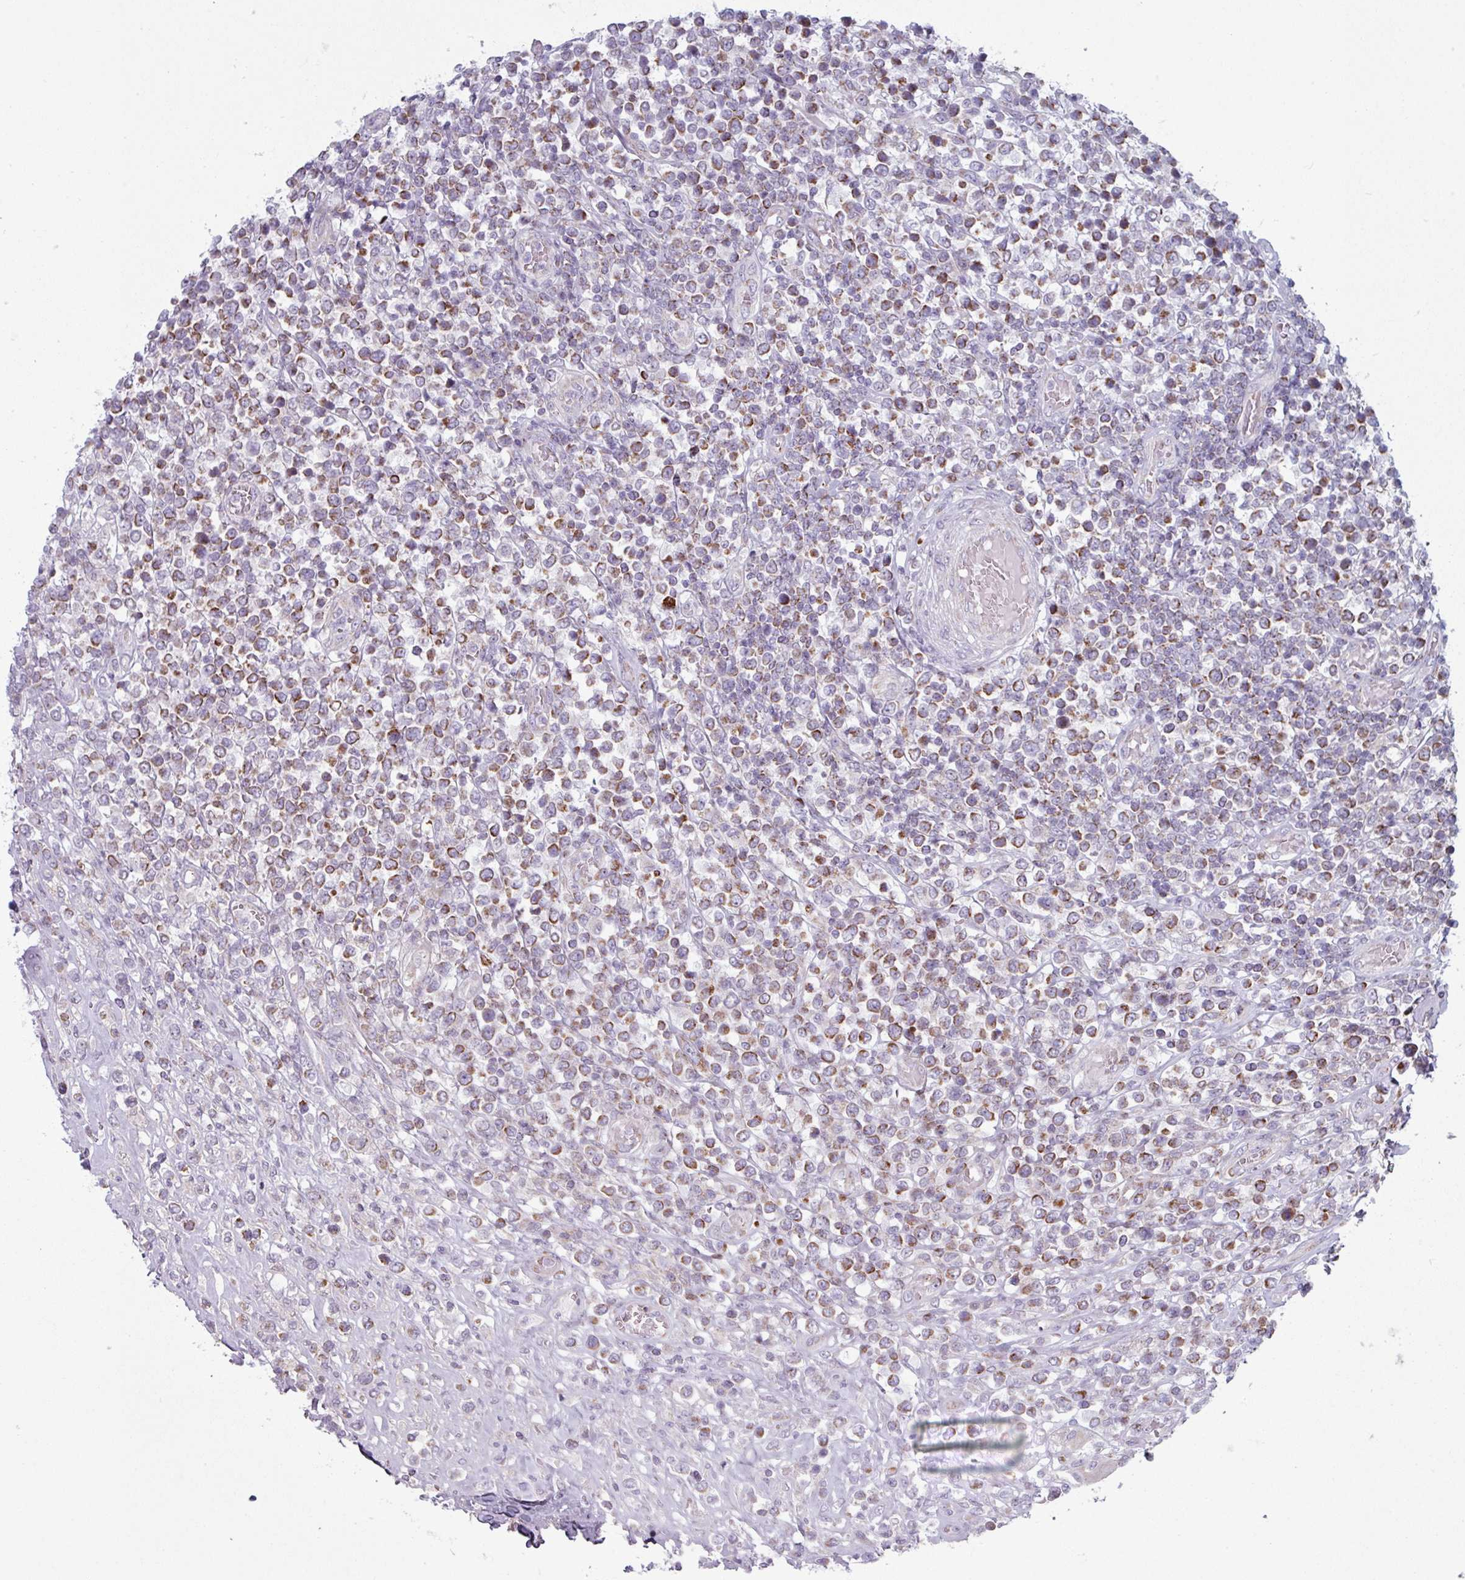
{"staining": {"intensity": "moderate", "quantity": ">75%", "location": "cytoplasmic/membranous"}, "tissue": "lymphoma", "cell_type": "Tumor cells", "image_type": "cancer", "snomed": [{"axis": "morphology", "description": "Malignant lymphoma, non-Hodgkin's type, High grade"}, {"axis": "topography", "description": "Soft tissue"}], "caption": "Moderate cytoplasmic/membranous protein positivity is appreciated in about >75% of tumor cells in malignant lymphoma, non-Hodgkin's type (high-grade). (DAB IHC, brown staining for protein, blue staining for nuclei).", "gene": "ZNF615", "patient": {"sex": "female", "age": 56}}